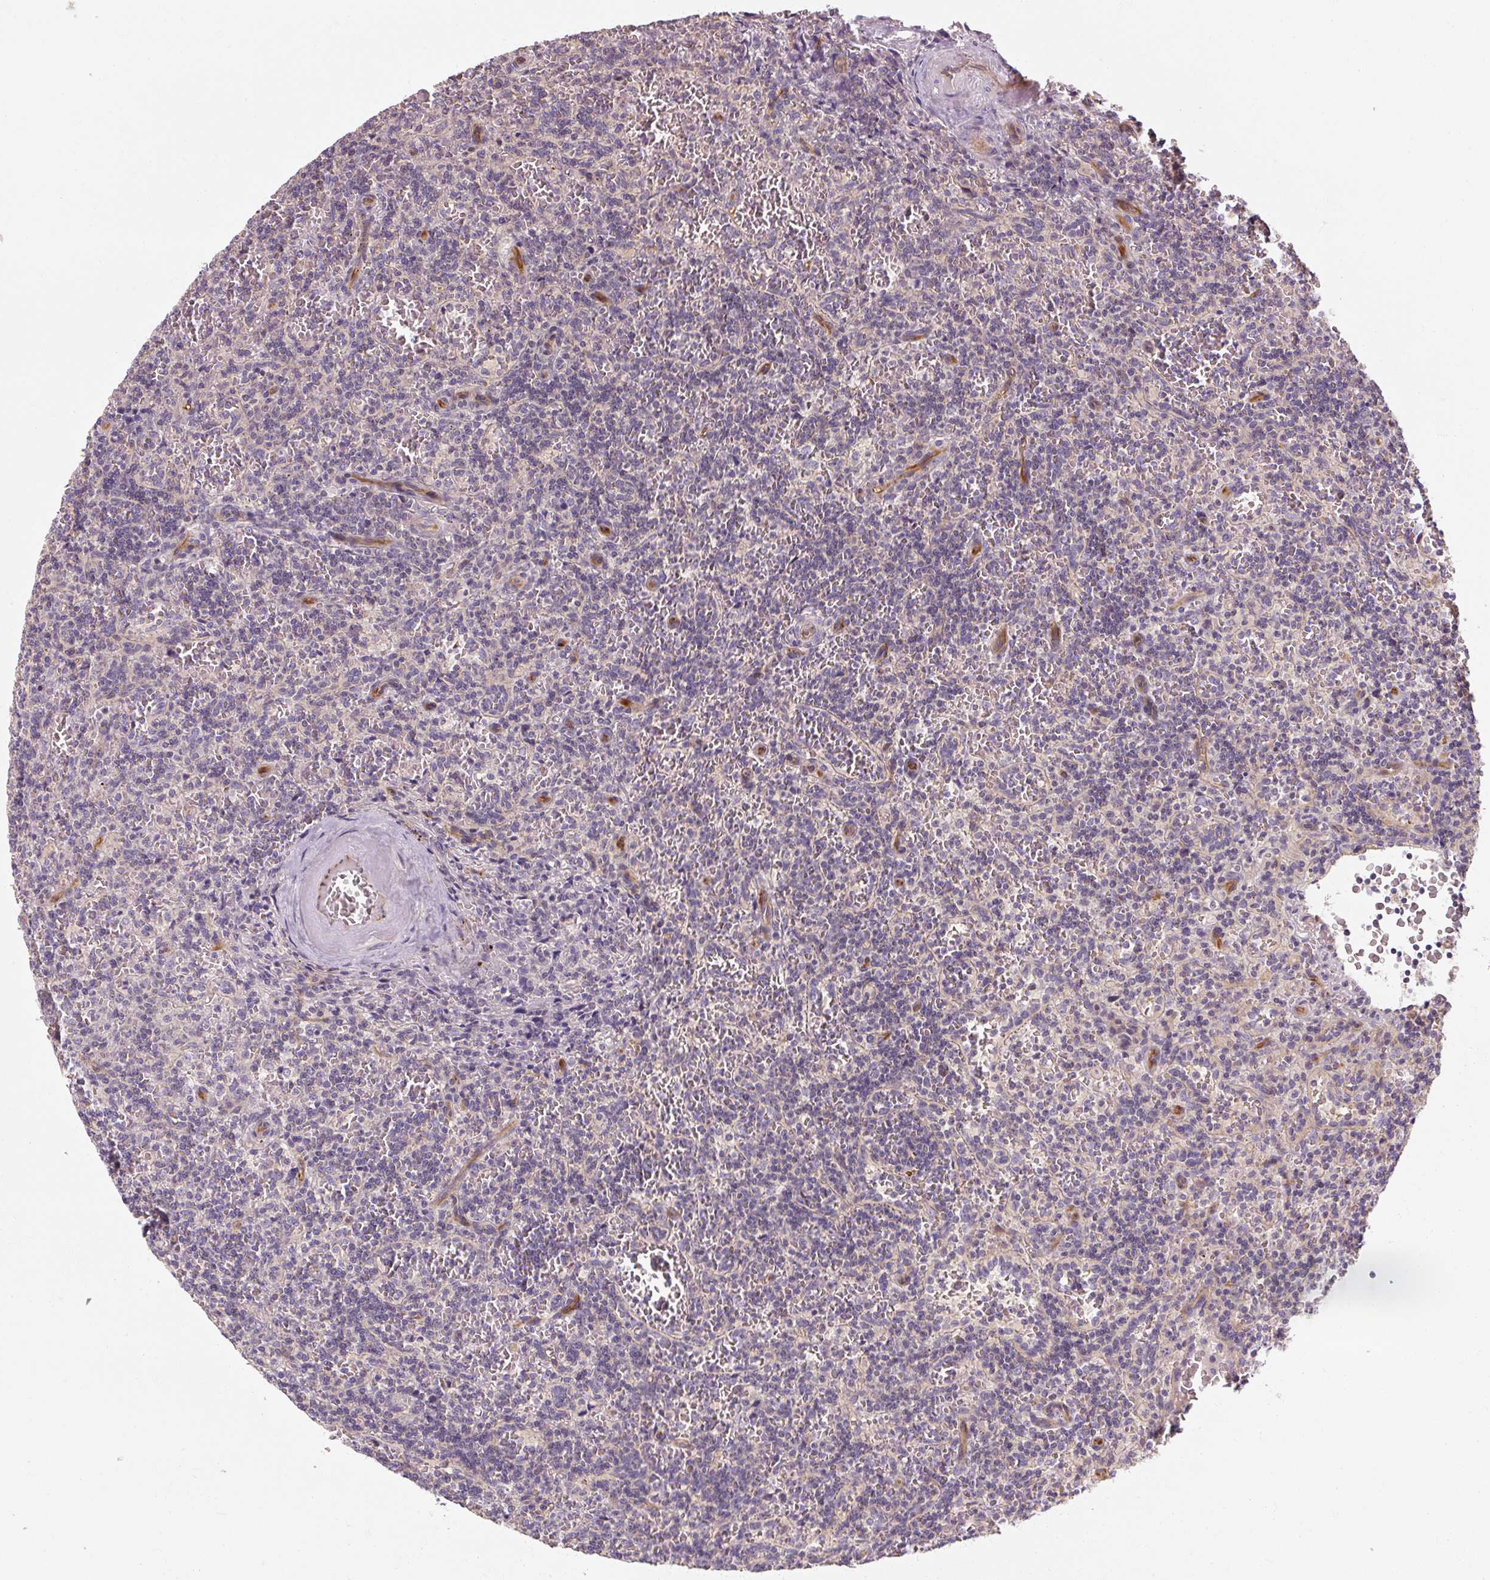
{"staining": {"intensity": "negative", "quantity": "none", "location": "none"}, "tissue": "lymphoma", "cell_type": "Tumor cells", "image_type": "cancer", "snomed": [{"axis": "morphology", "description": "Malignant lymphoma, non-Hodgkin's type, Low grade"}, {"axis": "topography", "description": "Spleen"}], "caption": "A micrograph of human lymphoma is negative for staining in tumor cells. The staining was performed using DAB (3,3'-diaminobenzidine) to visualize the protein expression in brown, while the nuclei were stained in blue with hematoxylin (Magnification: 20x).", "gene": "RB1CC1", "patient": {"sex": "male", "age": 73}}